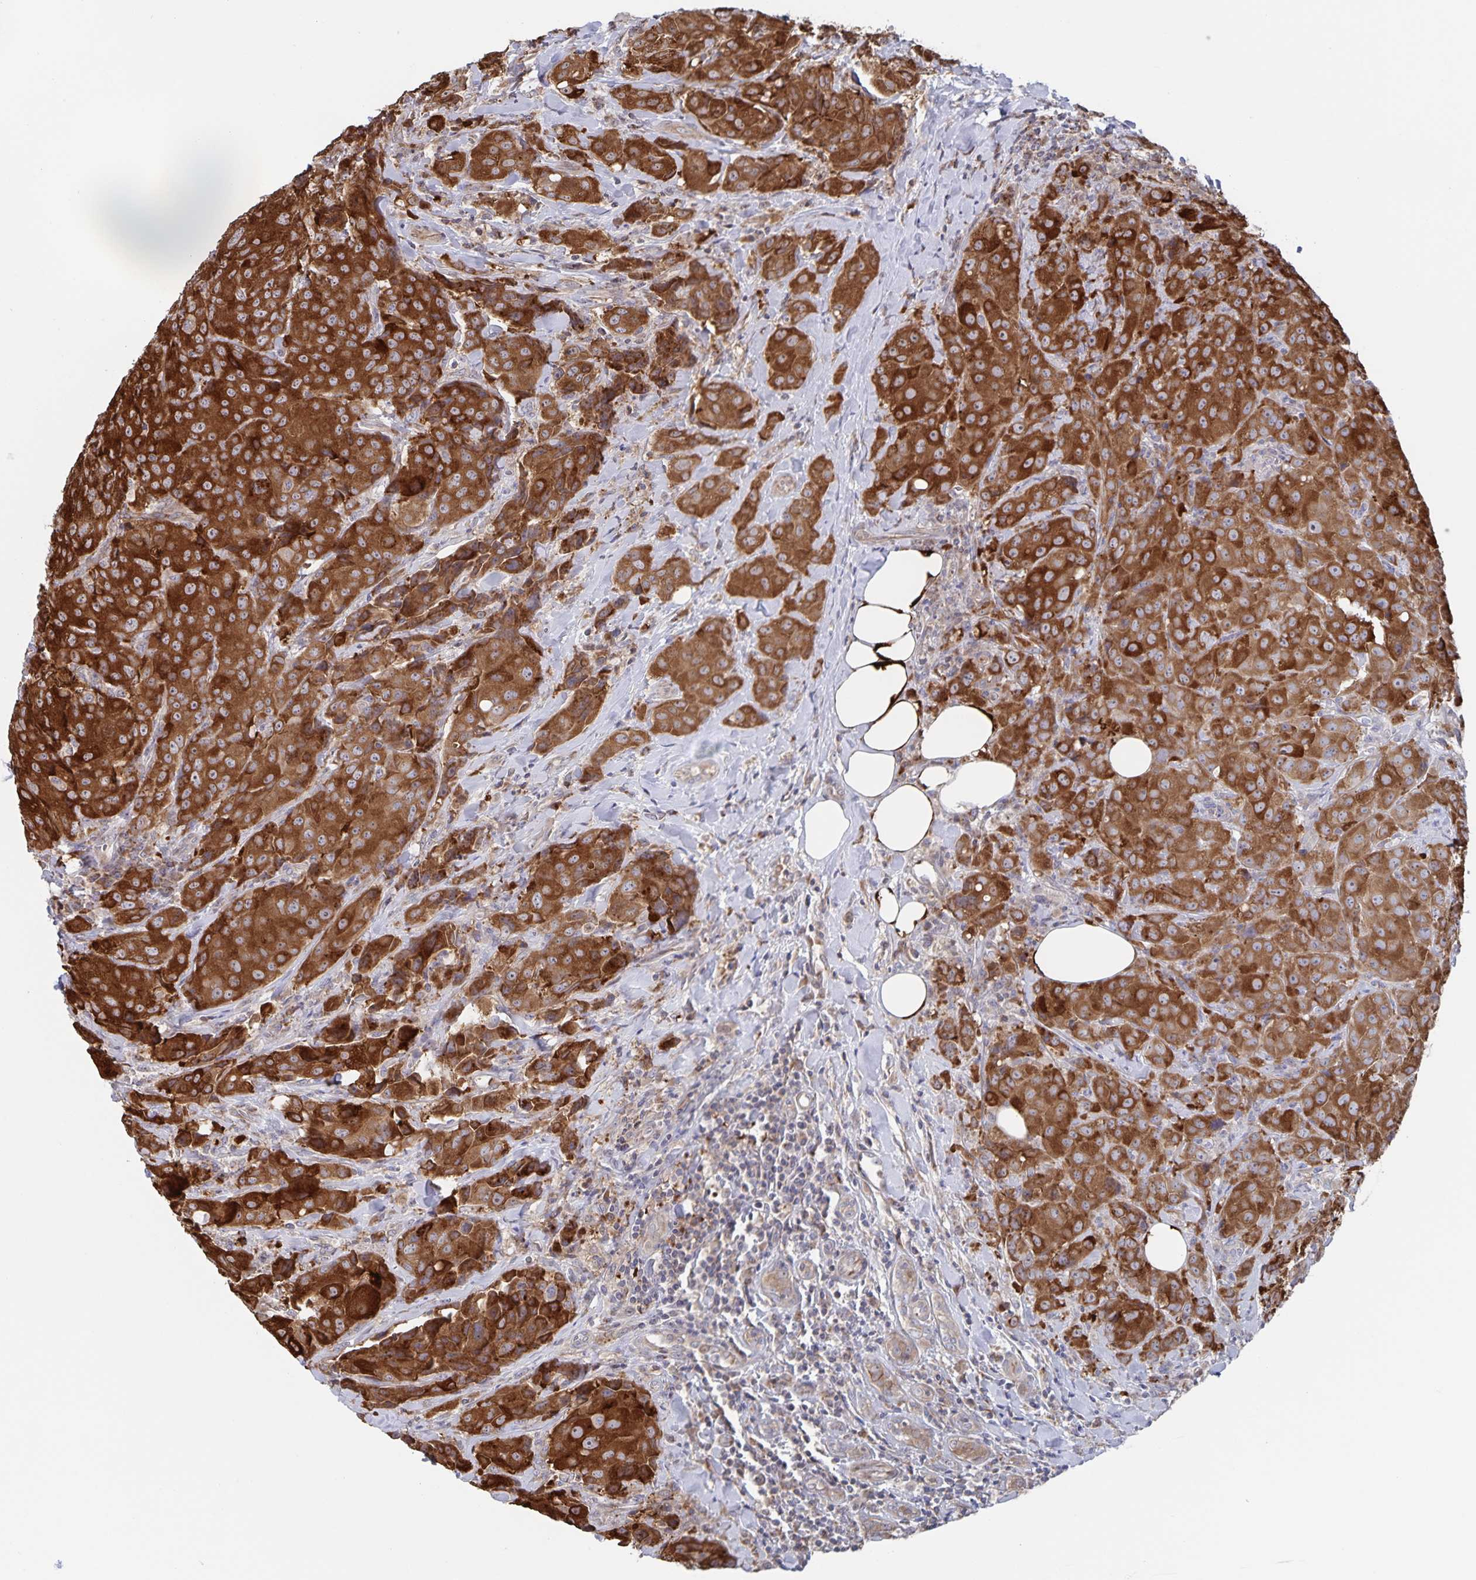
{"staining": {"intensity": "strong", "quantity": ">75%", "location": "cytoplasmic/membranous"}, "tissue": "breast cancer", "cell_type": "Tumor cells", "image_type": "cancer", "snomed": [{"axis": "morphology", "description": "Normal tissue, NOS"}, {"axis": "morphology", "description": "Duct carcinoma"}, {"axis": "topography", "description": "Breast"}], "caption": "A high-resolution image shows IHC staining of intraductal carcinoma (breast), which shows strong cytoplasmic/membranous positivity in about >75% of tumor cells. The staining was performed using DAB (3,3'-diaminobenzidine), with brown indicating positive protein expression. Nuclei are stained blue with hematoxylin.", "gene": "ACACA", "patient": {"sex": "female", "age": 43}}